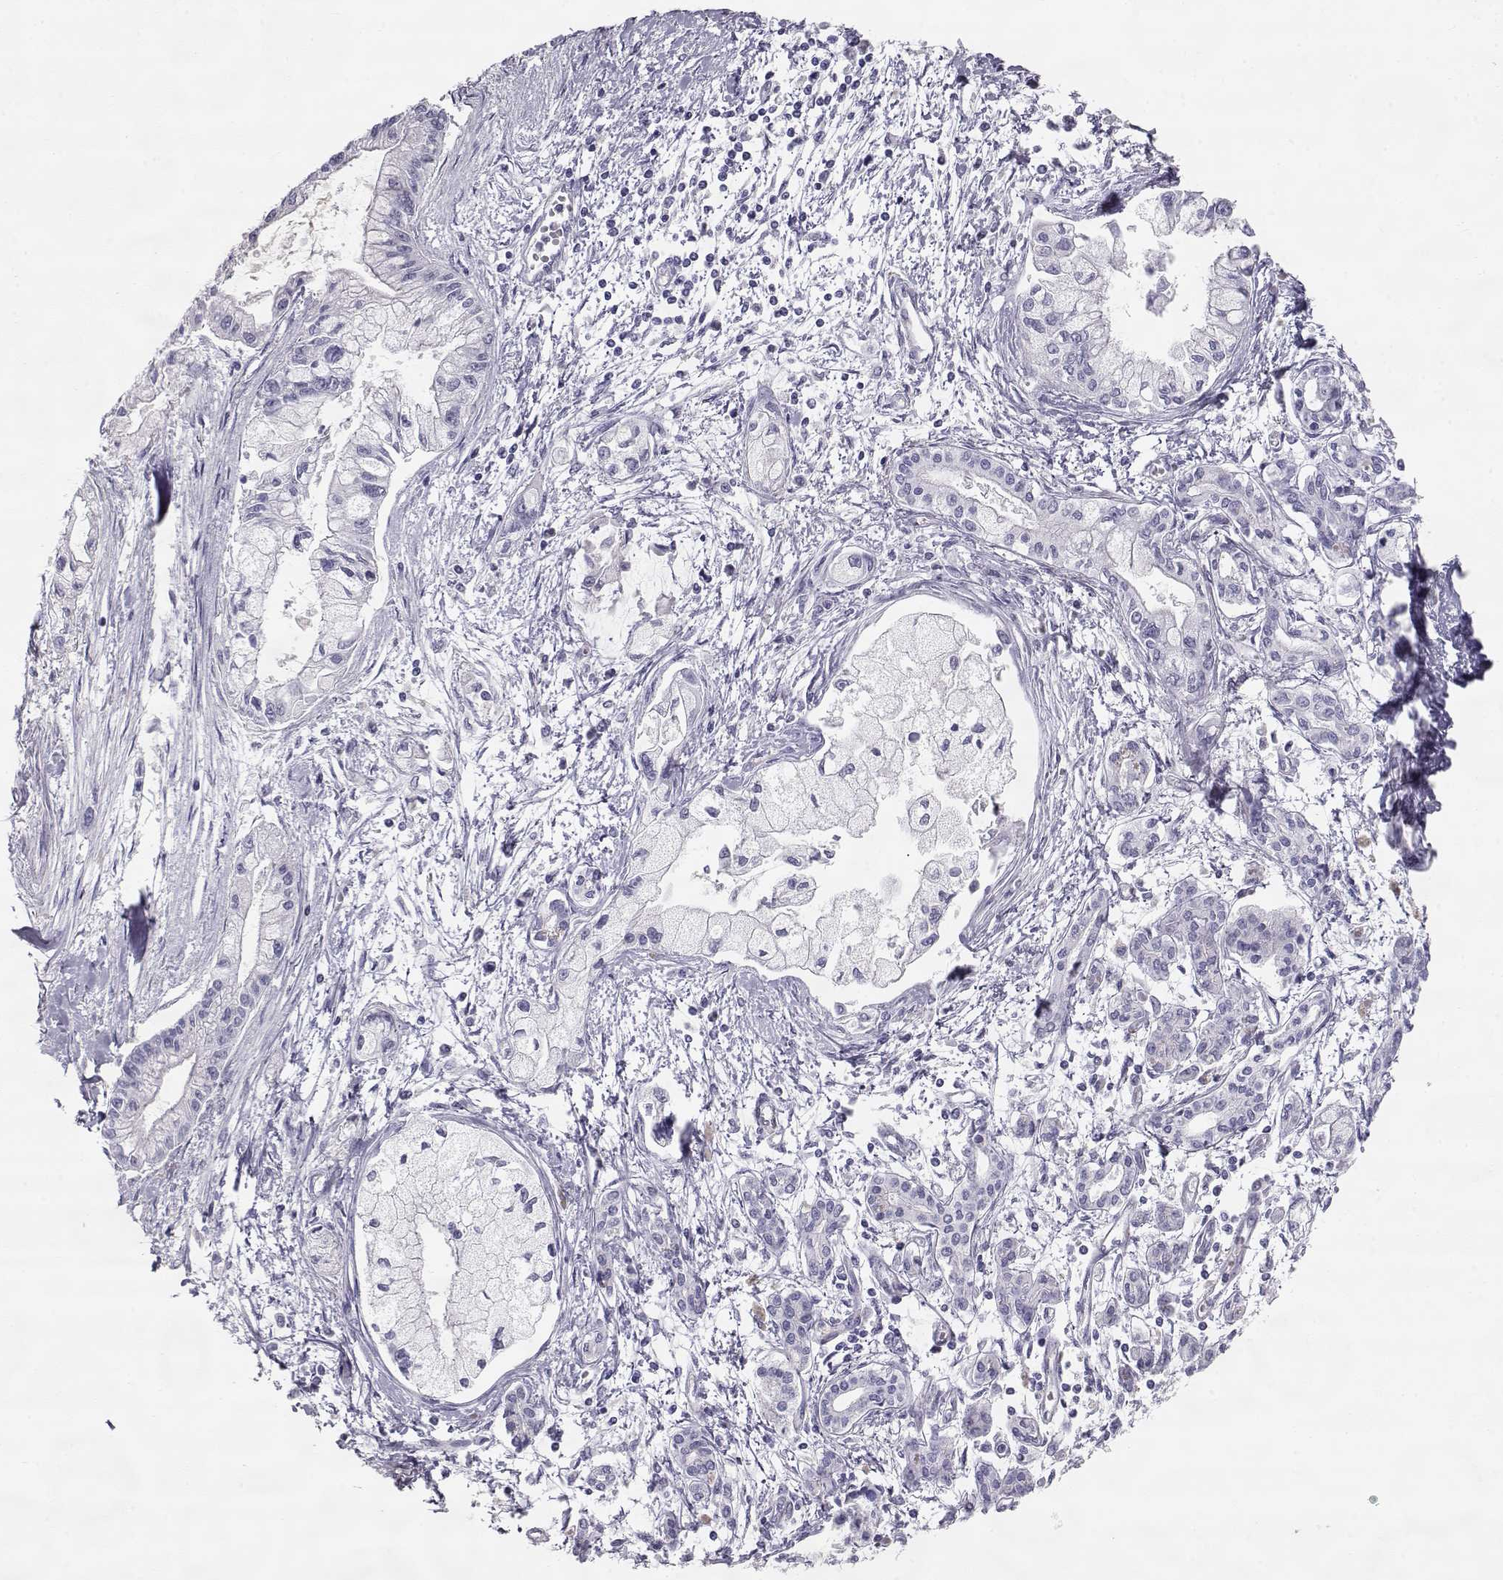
{"staining": {"intensity": "negative", "quantity": "none", "location": "none"}, "tissue": "pancreatic cancer", "cell_type": "Tumor cells", "image_type": "cancer", "snomed": [{"axis": "morphology", "description": "Adenocarcinoma, NOS"}, {"axis": "topography", "description": "Pancreas"}], "caption": "Human pancreatic adenocarcinoma stained for a protein using immunohistochemistry displays no expression in tumor cells.", "gene": "SLITRK3", "patient": {"sex": "male", "age": 54}}